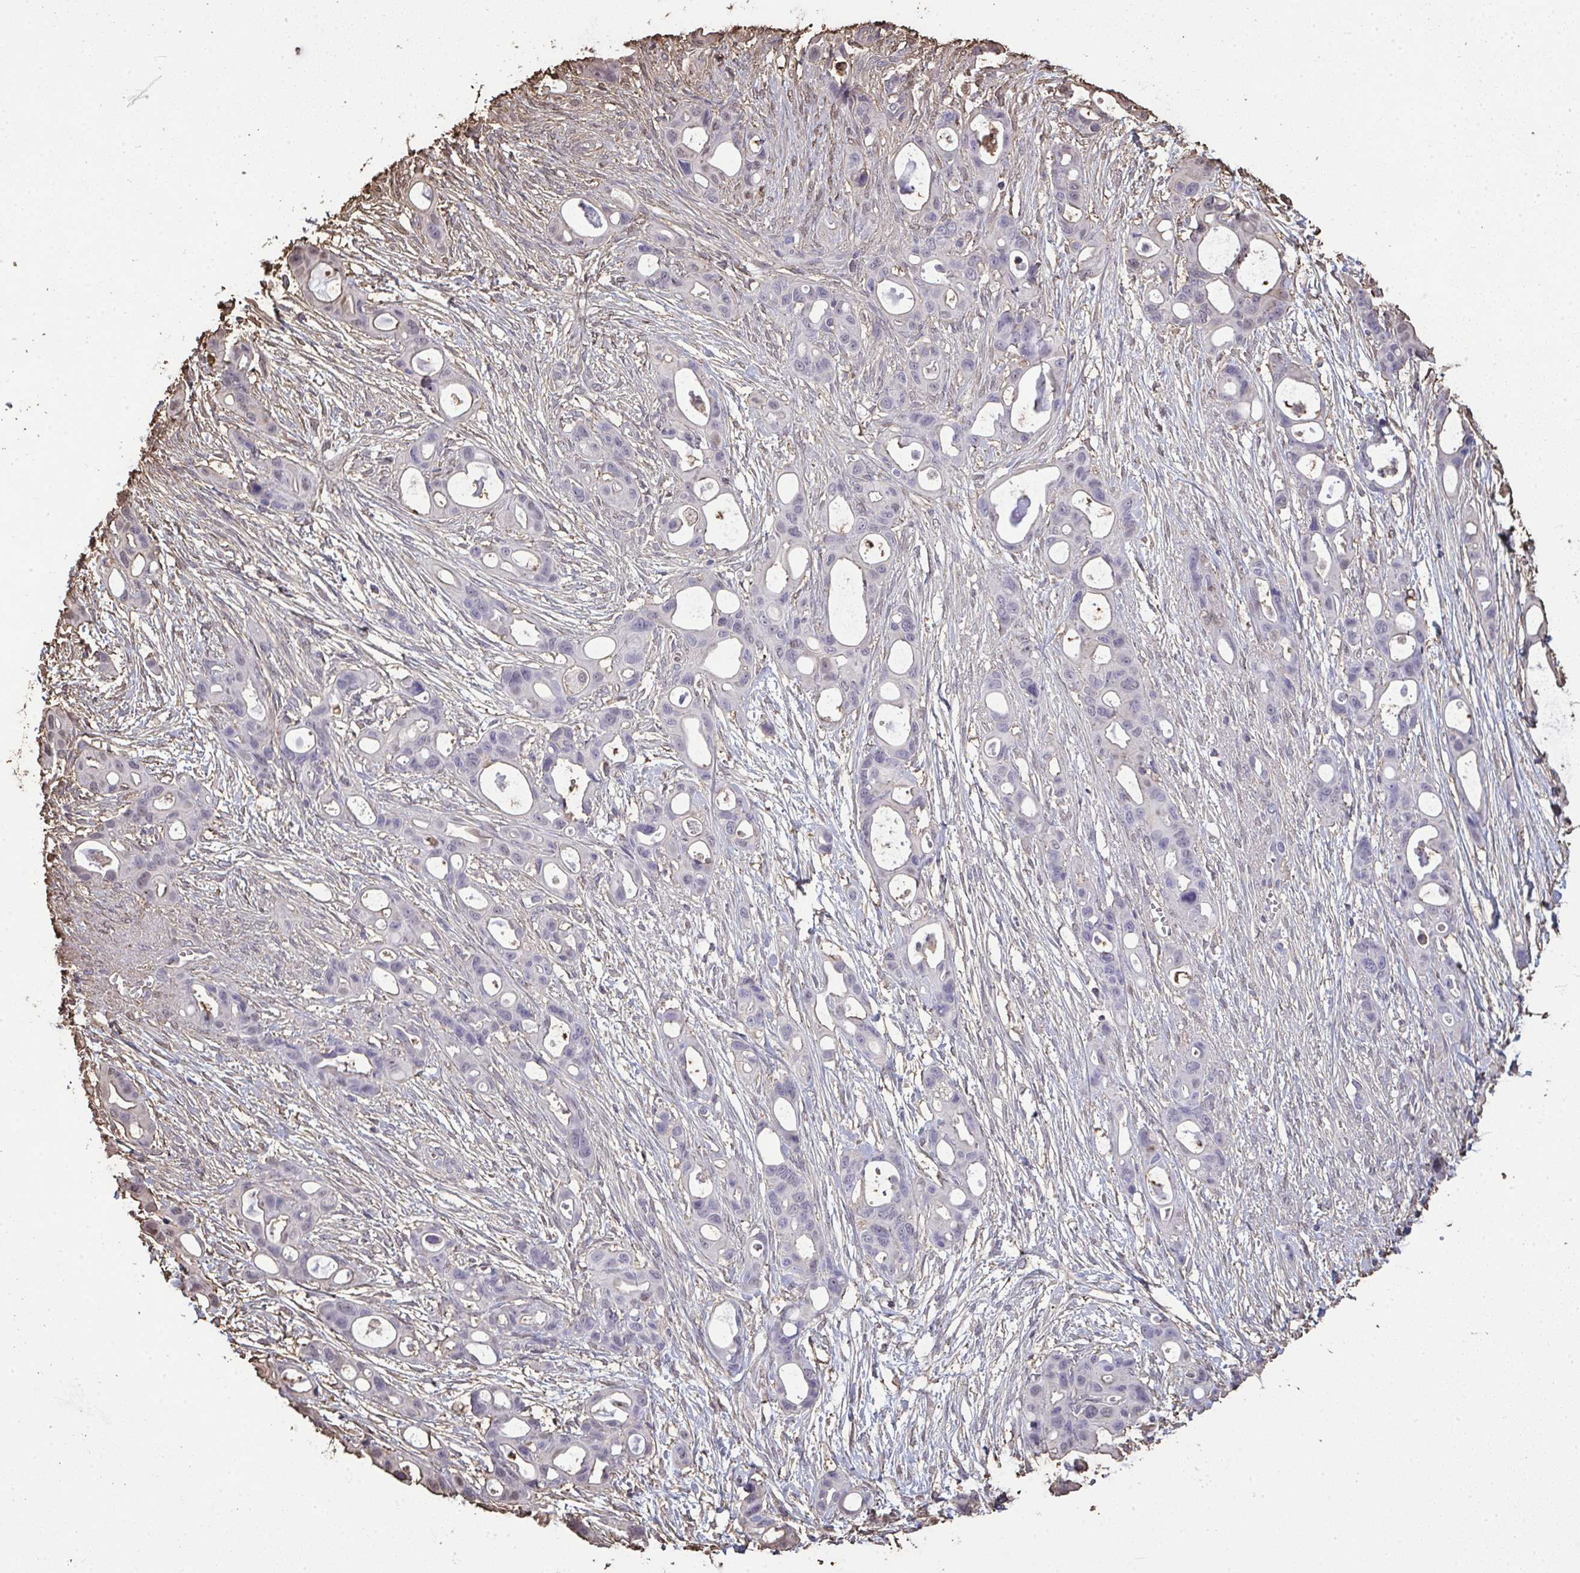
{"staining": {"intensity": "negative", "quantity": "none", "location": "none"}, "tissue": "ovarian cancer", "cell_type": "Tumor cells", "image_type": "cancer", "snomed": [{"axis": "morphology", "description": "Cystadenocarcinoma, mucinous, NOS"}, {"axis": "topography", "description": "Ovary"}], "caption": "This image is of ovarian cancer (mucinous cystadenocarcinoma) stained with immunohistochemistry to label a protein in brown with the nuclei are counter-stained blue. There is no positivity in tumor cells.", "gene": "ANXA5", "patient": {"sex": "female", "age": 70}}